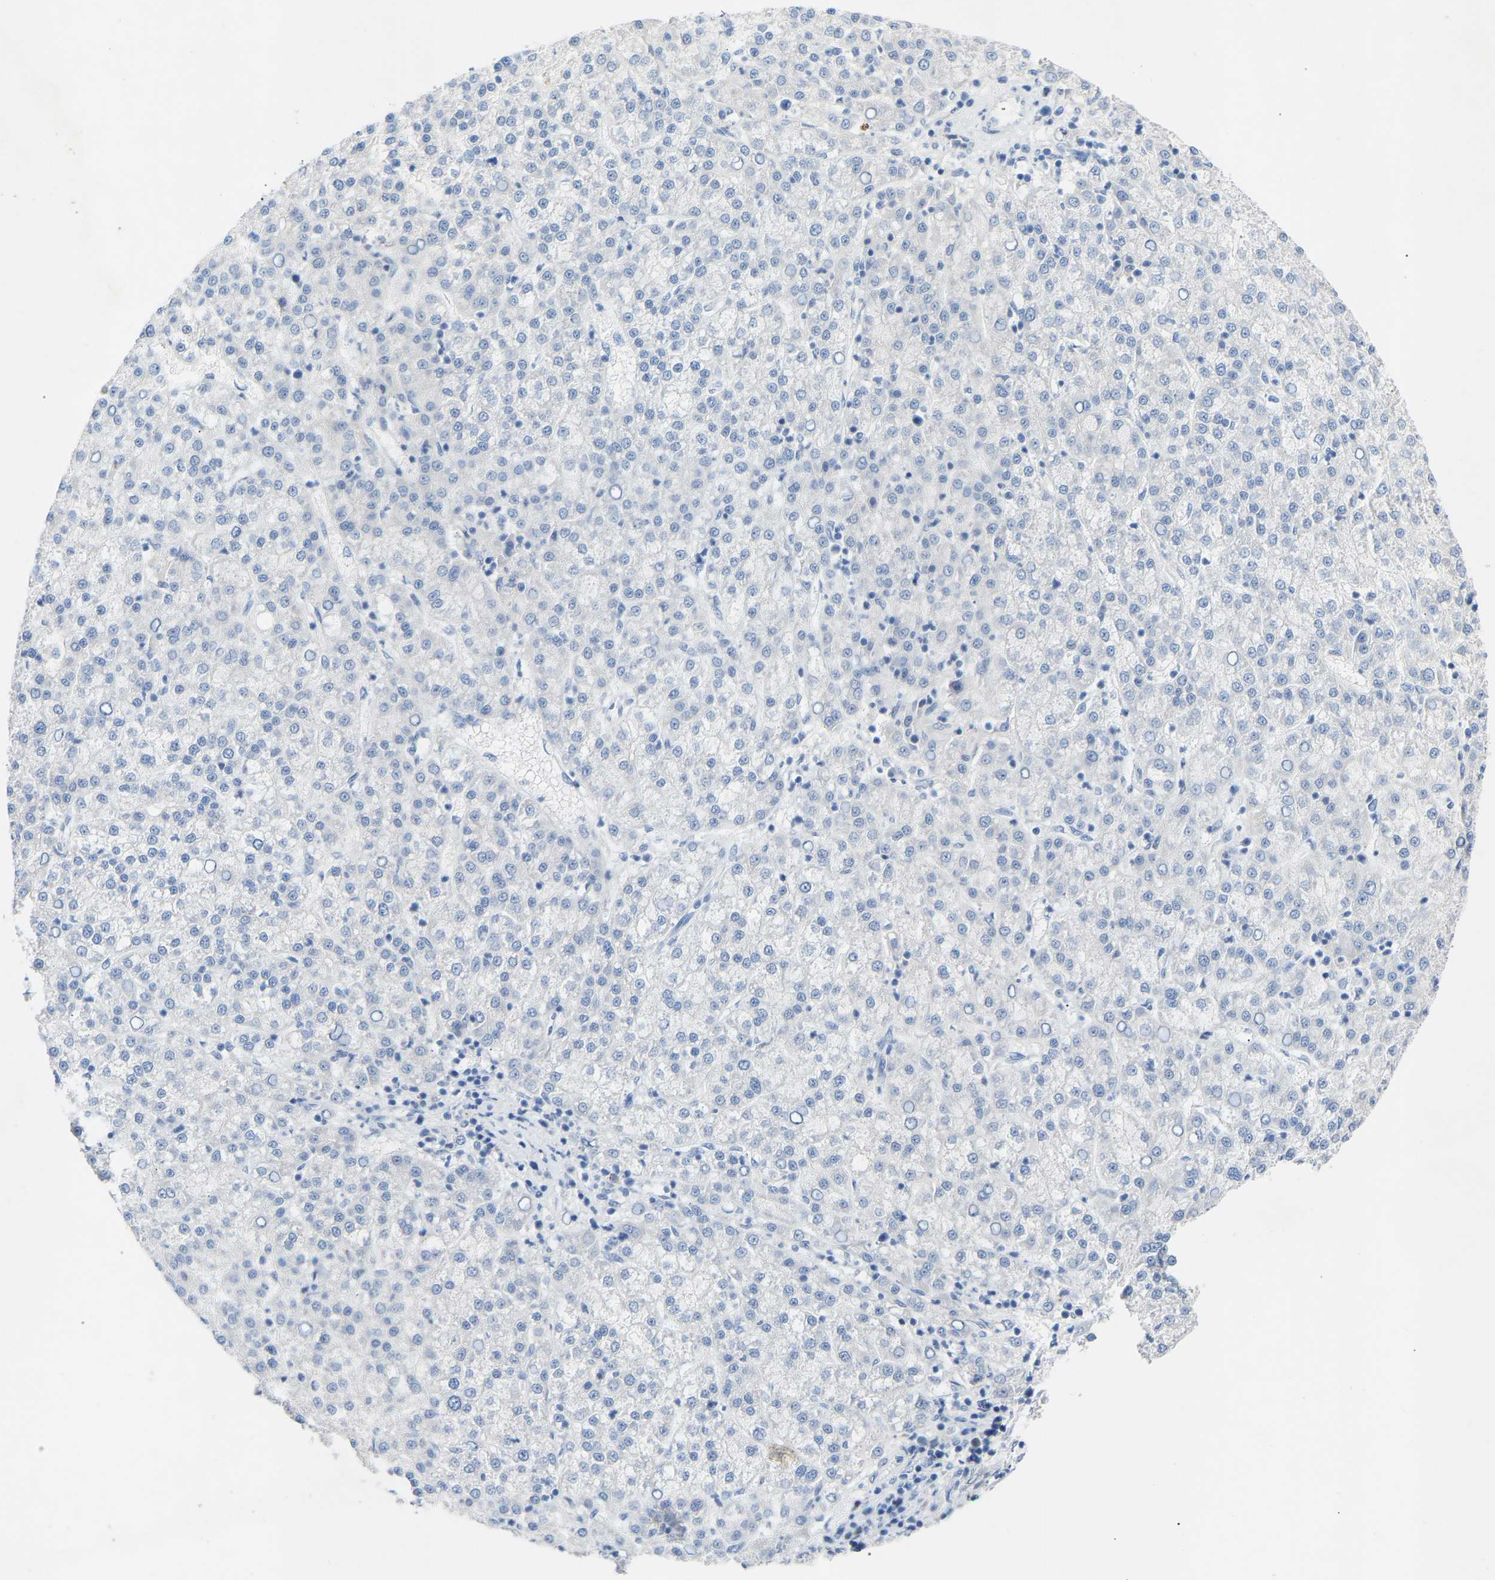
{"staining": {"intensity": "negative", "quantity": "none", "location": "none"}, "tissue": "liver cancer", "cell_type": "Tumor cells", "image_type": "cancer", "snomed": [{"axis": "morphology", "description": "Carcinoma, Hepatocellular, NOS"}, {"axis": "topography", "description": "Liver"}], "caption": "Immunohistochemistry (IHC) photomicrograph of neoplastic tissue: liver cancer (hepatocellular carcinoma) stained with DAB demonstrates no significant protein staining in tumor cells.", "gene": "PEX1", "patient": {"sex": "female", "age": 58}}